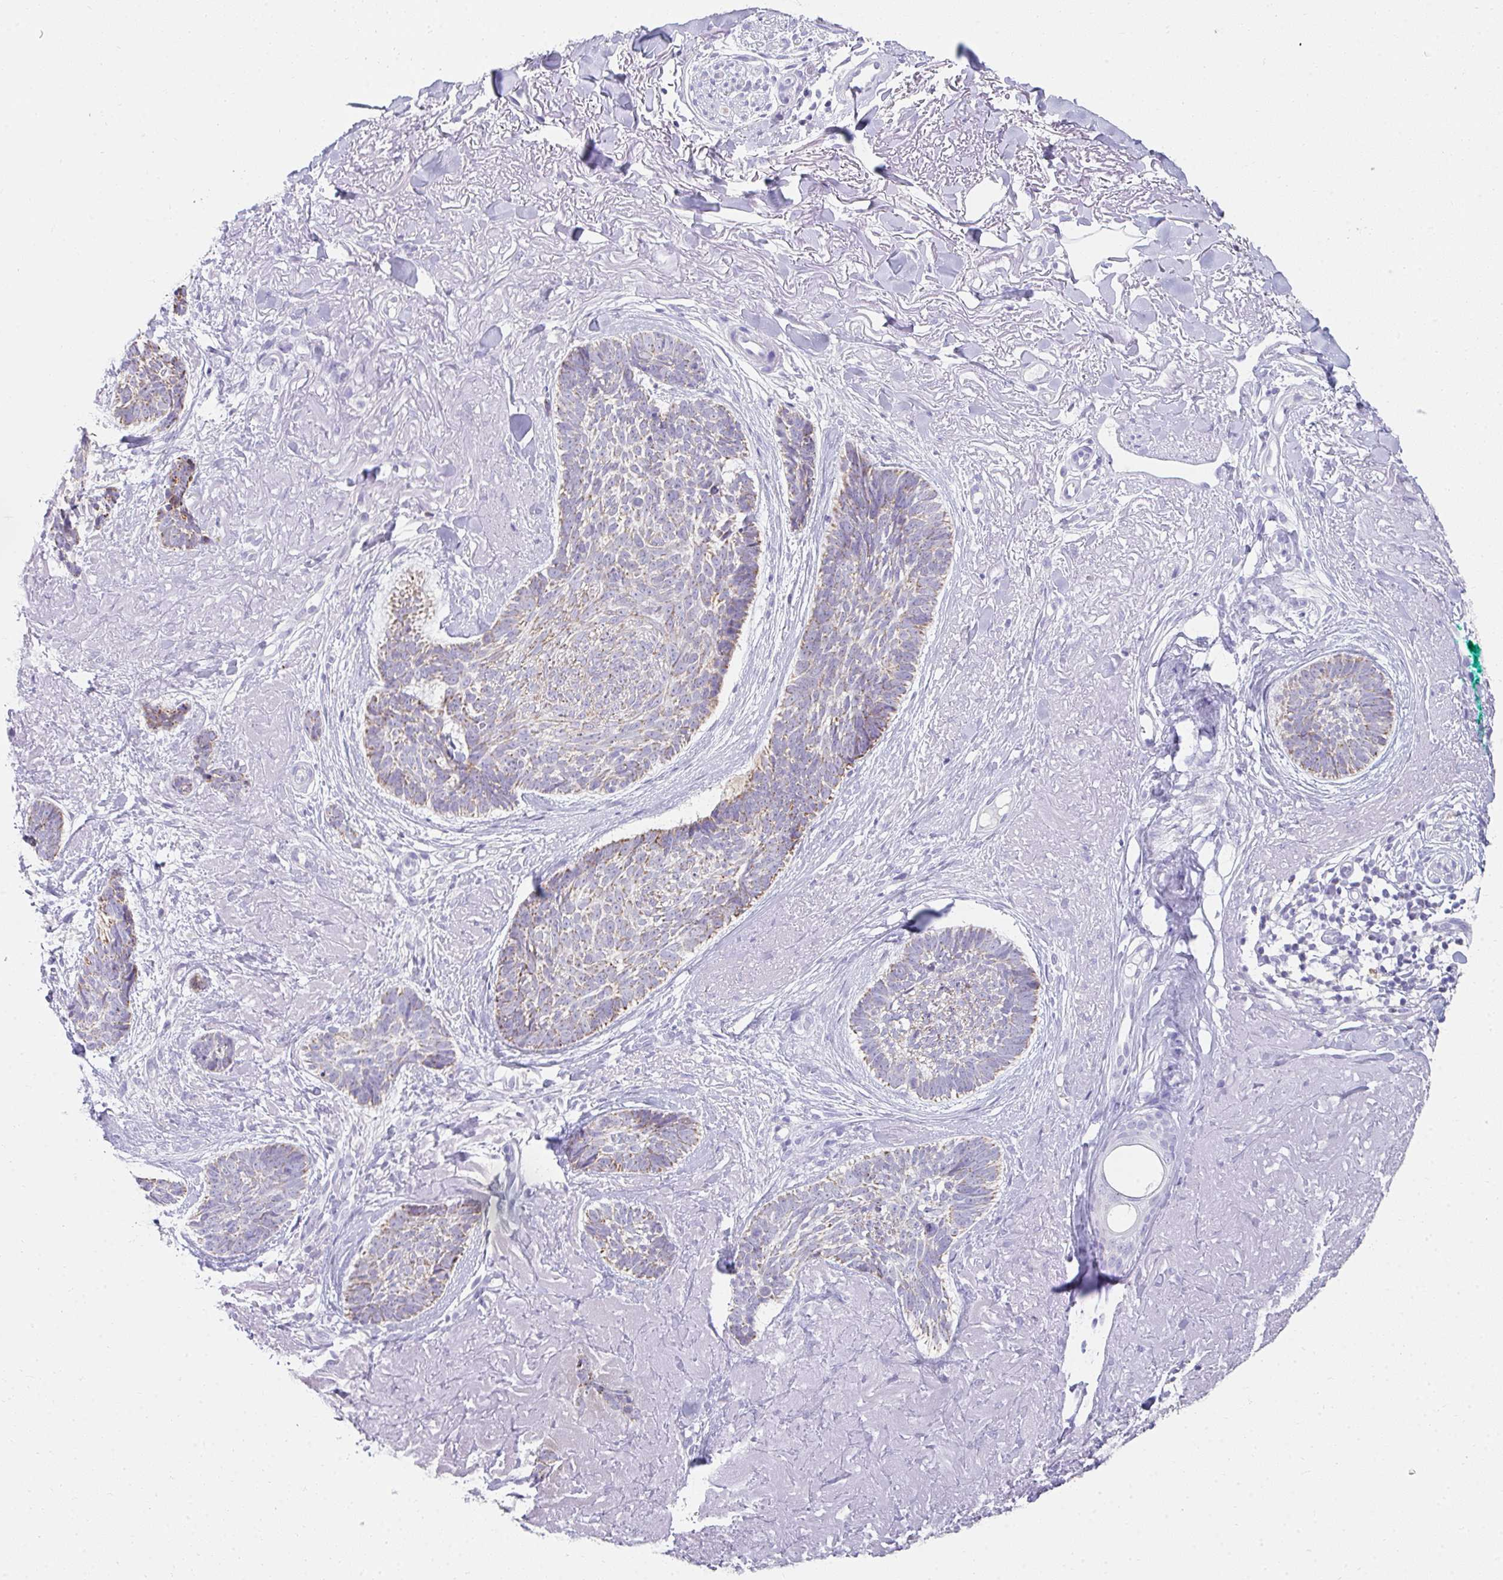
{"staining": {"intensity": "weak", "quantity": "25%-75%", "location": "cytoplasmic/membranous"}, "tissue": "skin cancer", "cell_type": "Tumor cells", "image_type": "cancer", "snomed": [{"axis": "morphology", "description": "Basal cell carcinoma"}, {"axis": "topography", "description": "Skin"}, {"axis": "topography", "description": "Skin of face"}, {"axis": "topography", "description": "Skin of nose"}], "caption": "This is a histology image of immunohistochemistry staining of skin basal cell carcinoma, which shows weak staining in the cytoplasmic/membranous of tumor cells.", "gene": "RLF", "patient": {"sex": "female", "age": 86}}